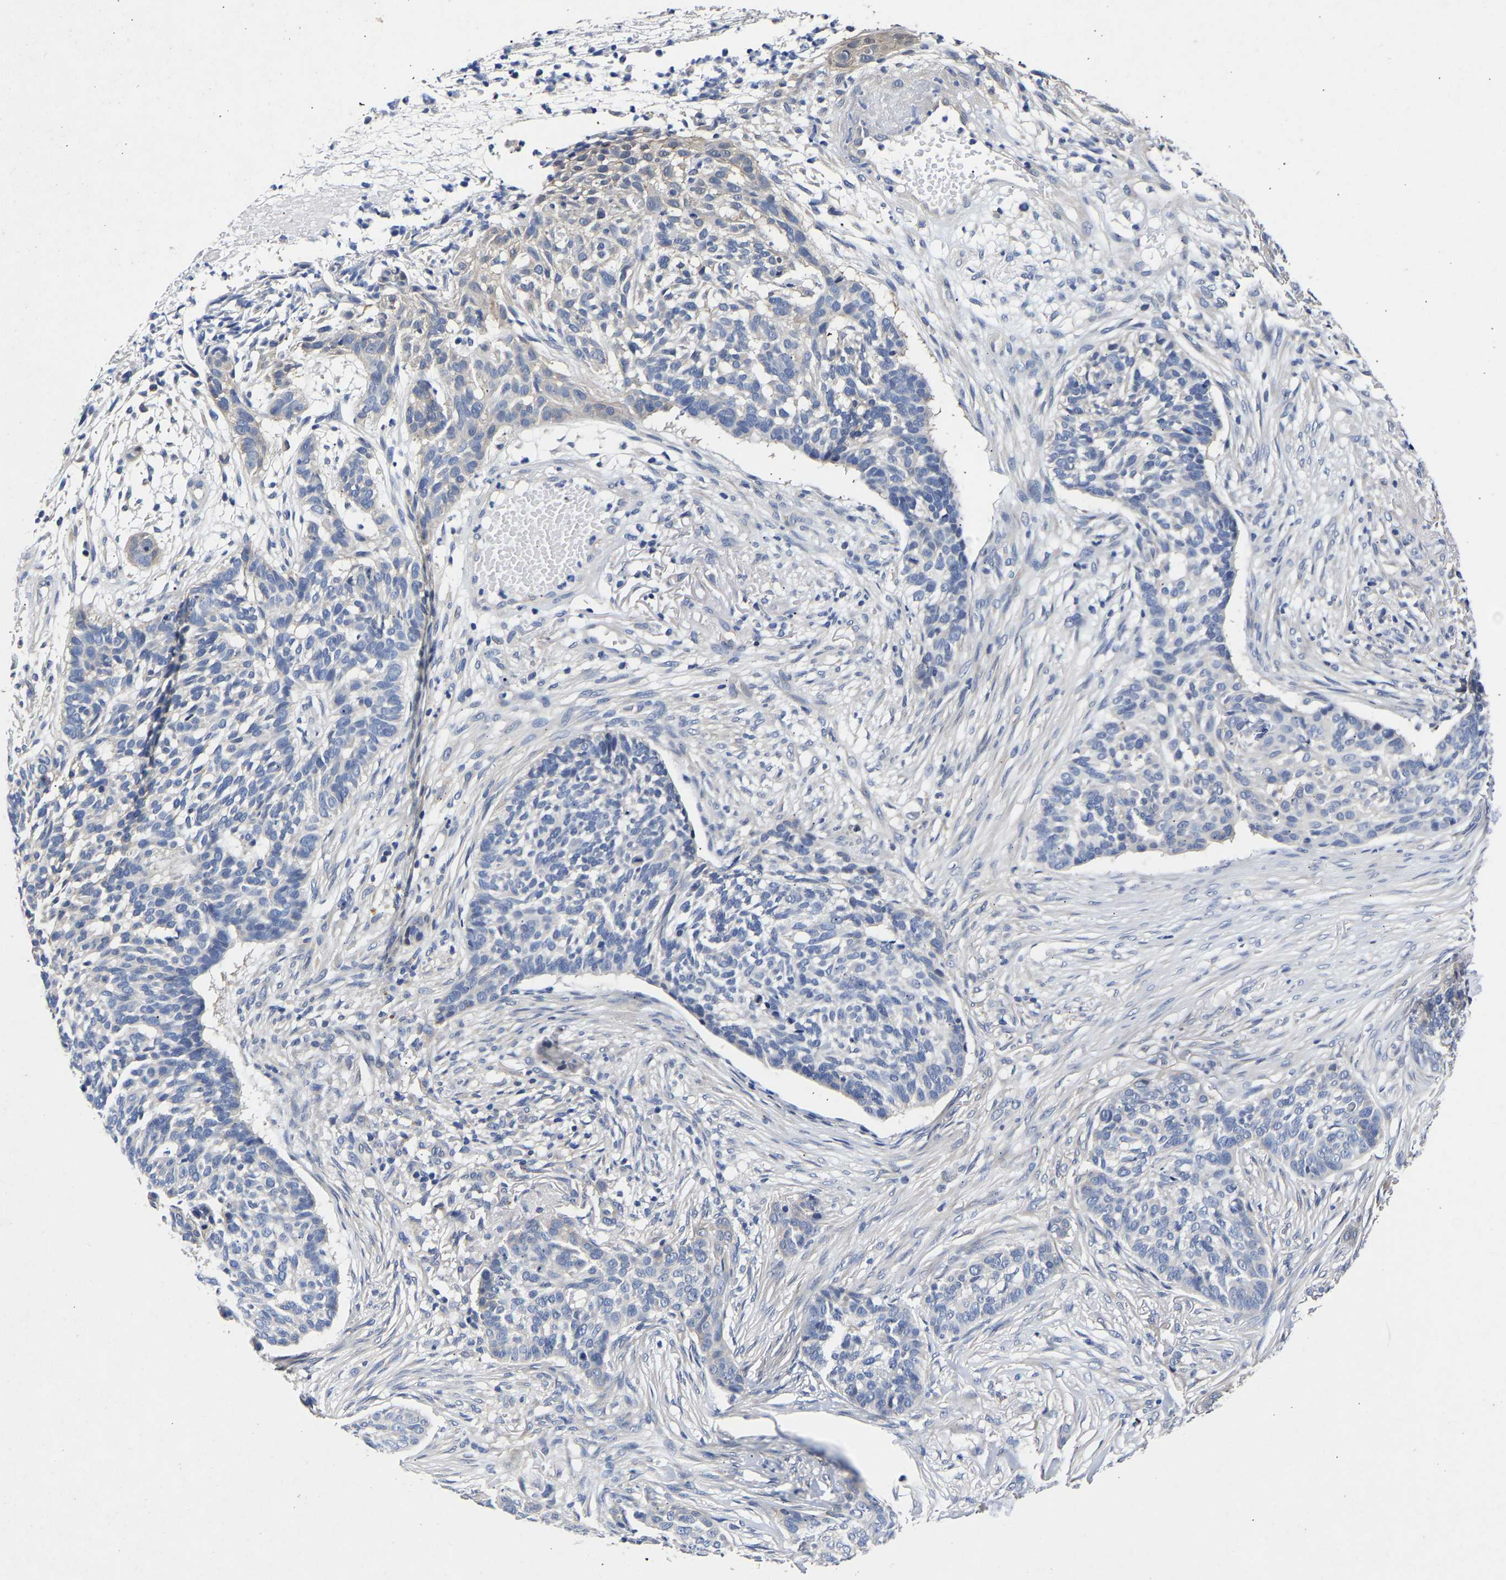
{"staining": {"intensity": "negative", "quantity": "none", "location": "none"}, "tissue": "skin cancer", "cell_type": "Tumor cells", "image_type": "cancer", "snomed": [{"axis": "morphology", "description": "Basal cell carcinoma"}, {"axis": "topography", "description": "Skin"}], "caption": "A high-resolution photomicrograph shows immunohistochemistry staining of skin cancer (basal cell carcinoma), which demonstrates no significant expression in tumor cells.", "gene": "CCDC6", "patient": {"sex": "male", "age": 85}}